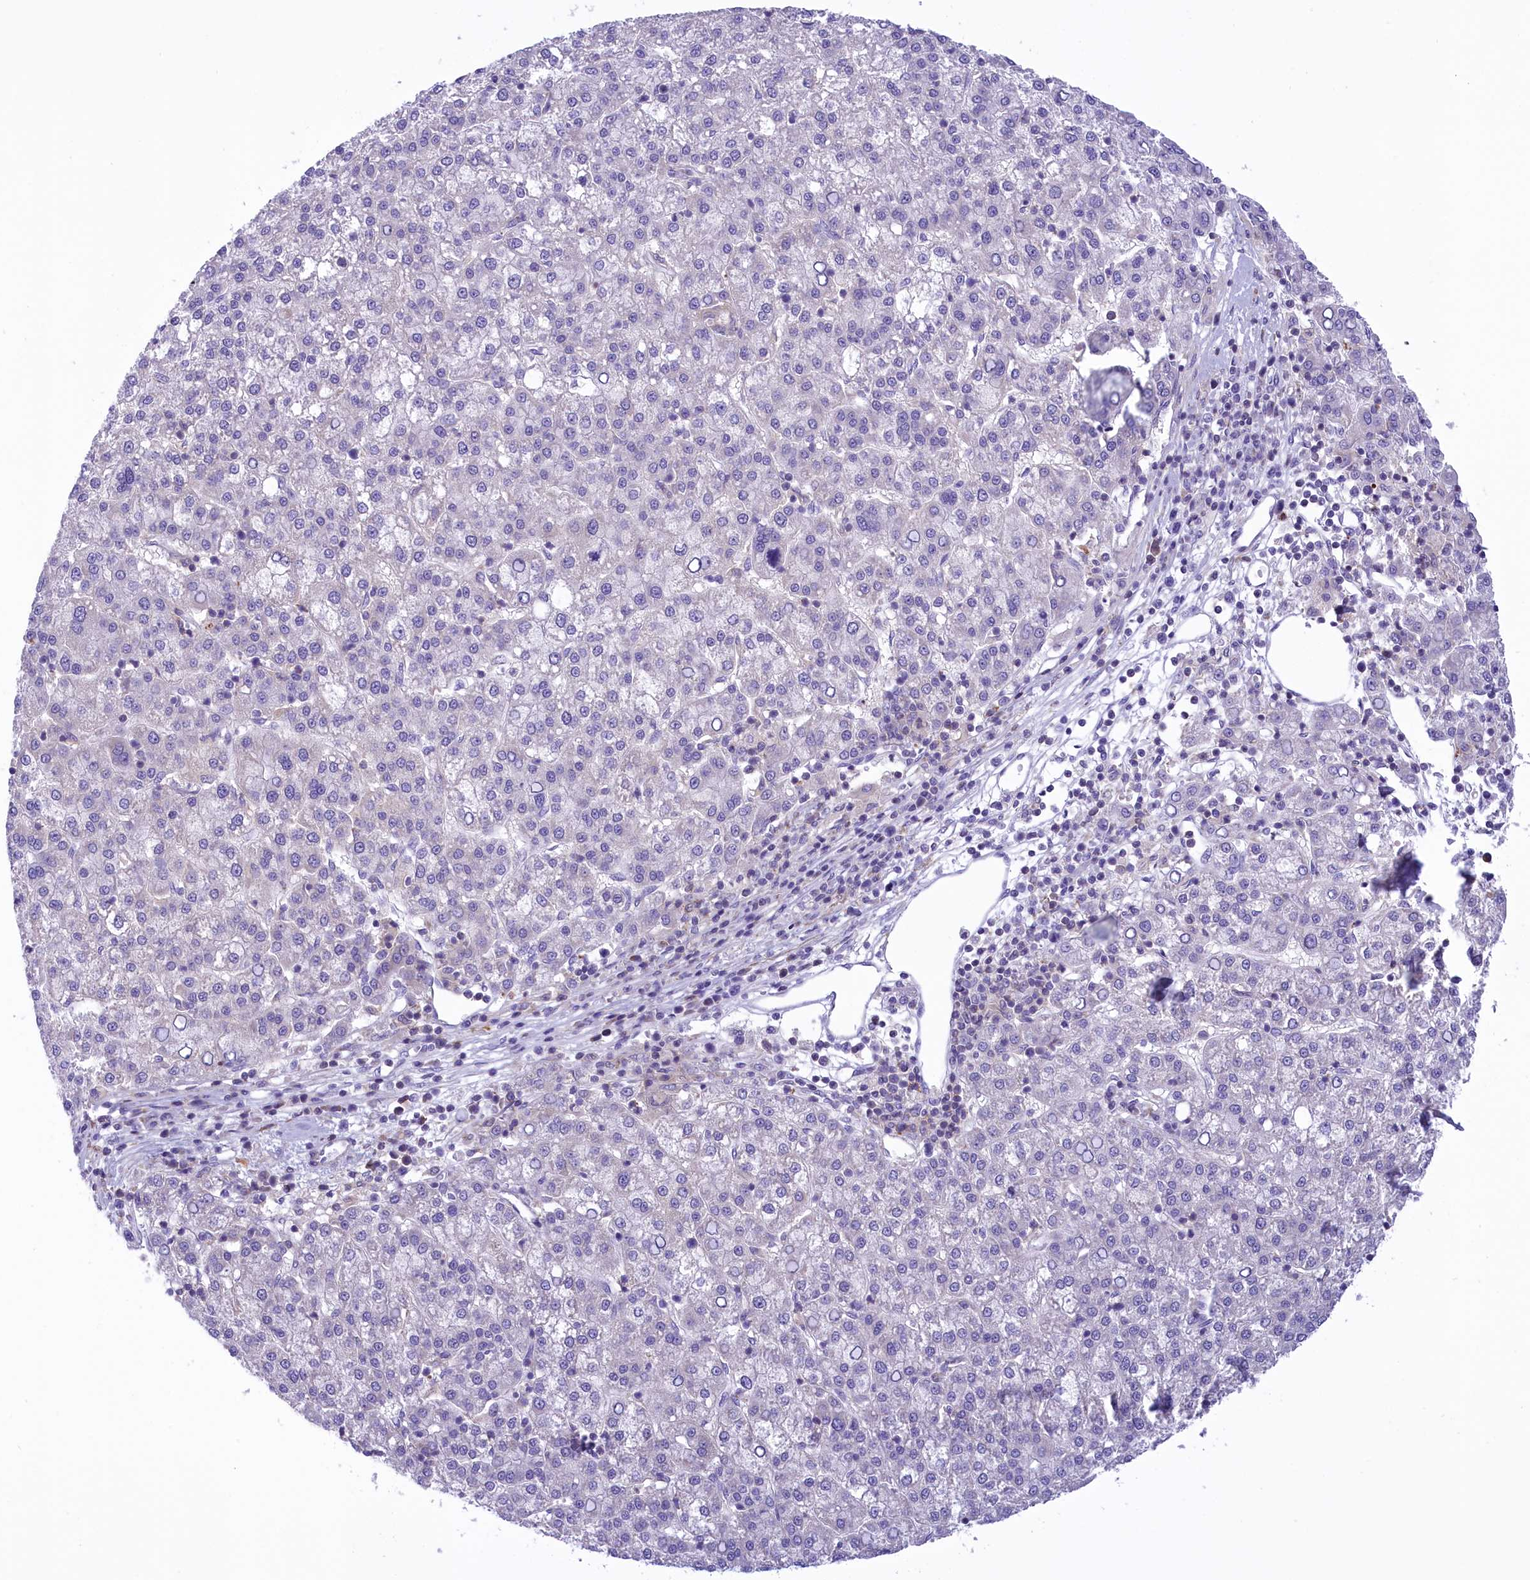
{"staining": {"intensity": "negative", "quantity": "none", "location": "none"}, "tissue": "liver cancer", "cell_type": "Tumor cells", "image_type": "cancer", "snomed": [{"axis": "morphology", "description": "Carcinoma, Hepatocellular, NOS"}, {"axis": "topography", "description": "Liver"}], "caption": "A histopathology image of liver cancer (hepatocellular carcinoma) stained for a protein reveals no brown staining in tumor cells. The staining was performed using DAB to visualize the protein expression in brown, while the nuclei were stained in blue with hematoxylin (Magnification: 20x).", "gene": "CORO7-PAM16", "patient": {"sex": "female", "age": 58}}